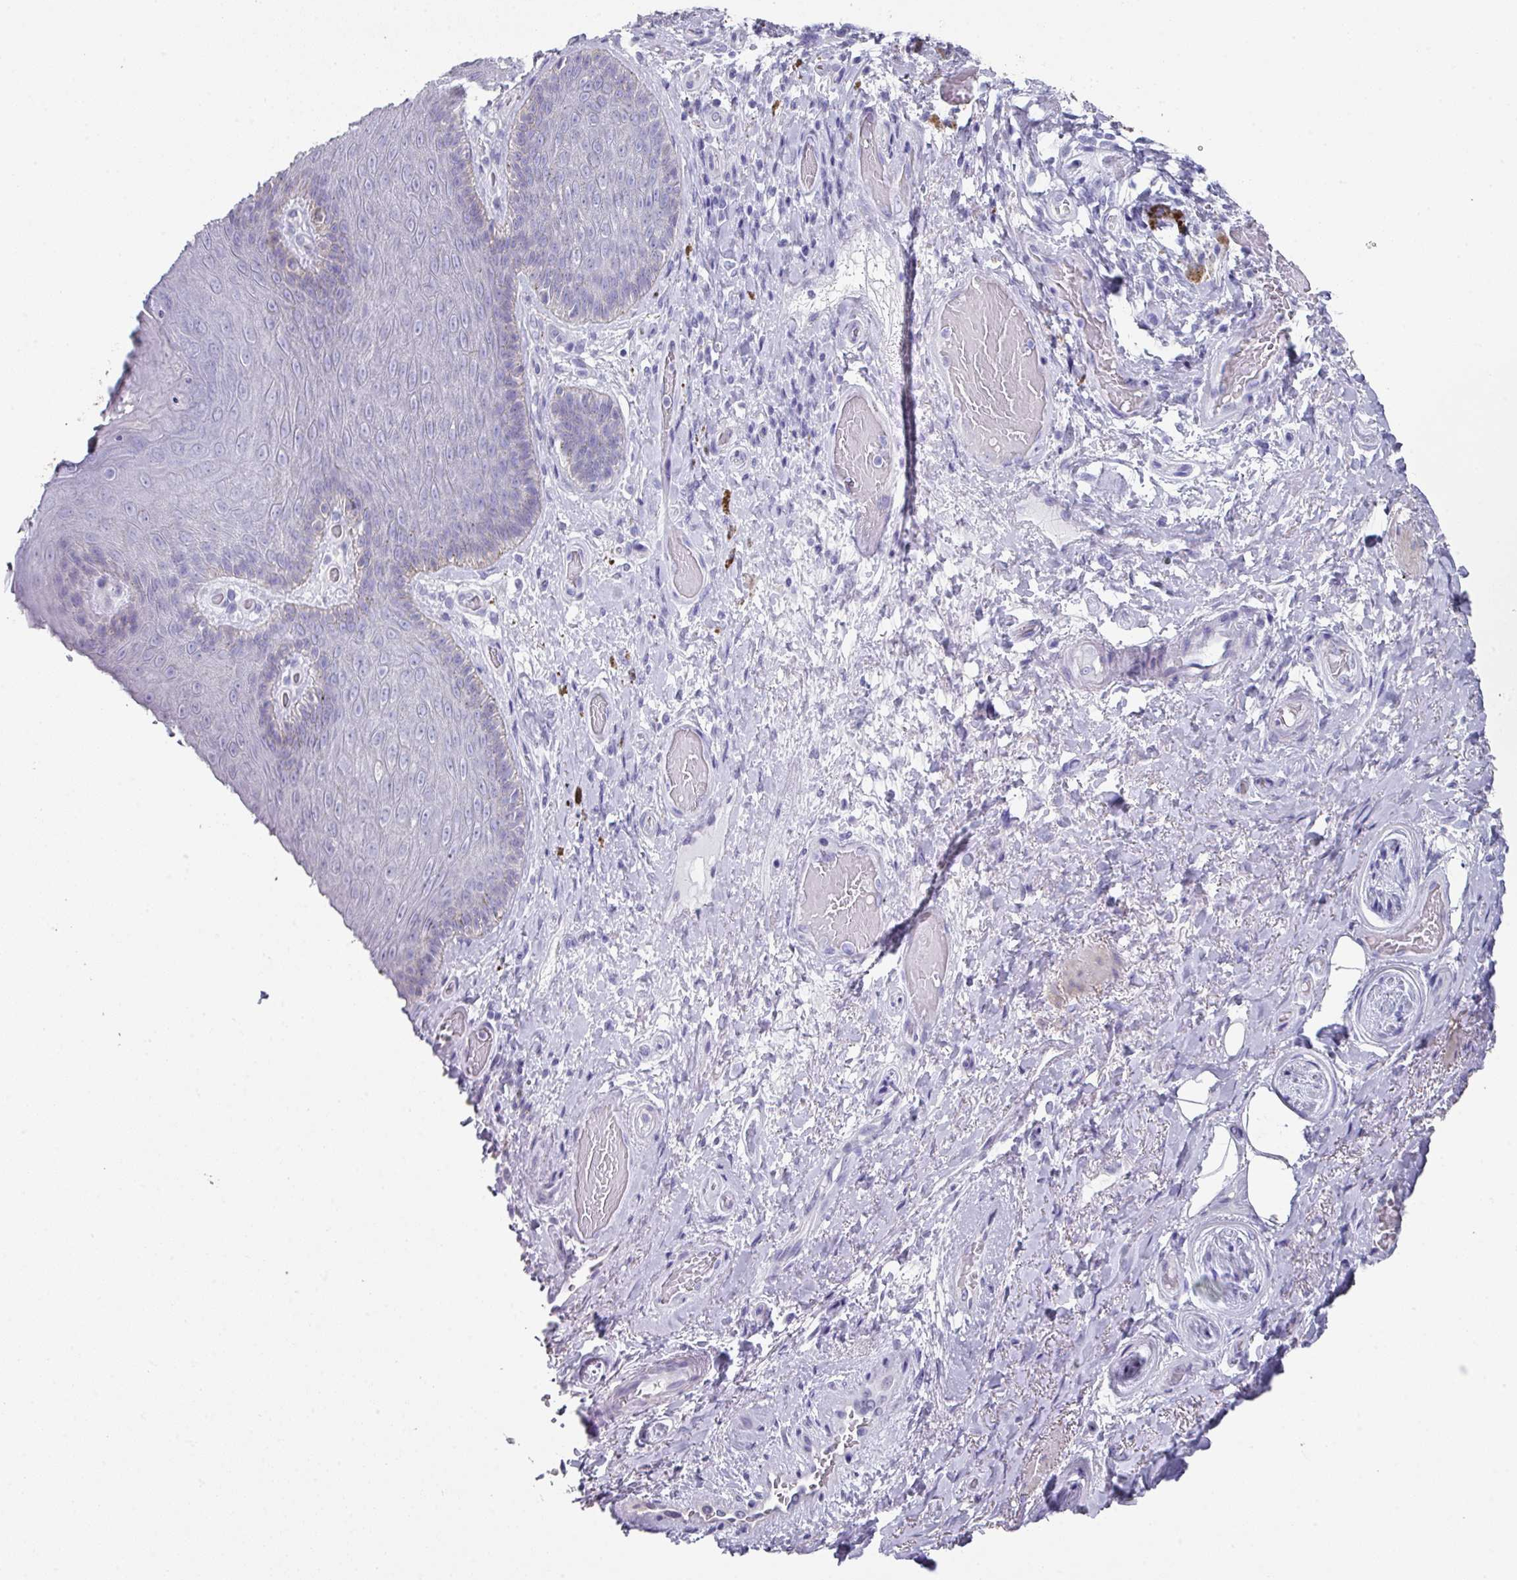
{"staining": {"intensity": "negative", "quantity": "none", "location": "none"}, "tissue": "skin", "cell_type": "Epidermal cells", "image_type": "normal", "snomed": [{"axis": "morphology", "description": "Normal tissue, NOS"}, {"axis": "topography", "description": "Anal"}, {"axis": "topography", "description": "Peripheral nerve tissue"}], "caption": "Immunohistochemistry (IHC) of unremarkable skin exhibits no positivity in epidermal cells. (DAB (3,3'-diaminobenzidine) IHC, high magnification).", "gene": "PEX10", "patient": {"sex": "male", "age": 53}}